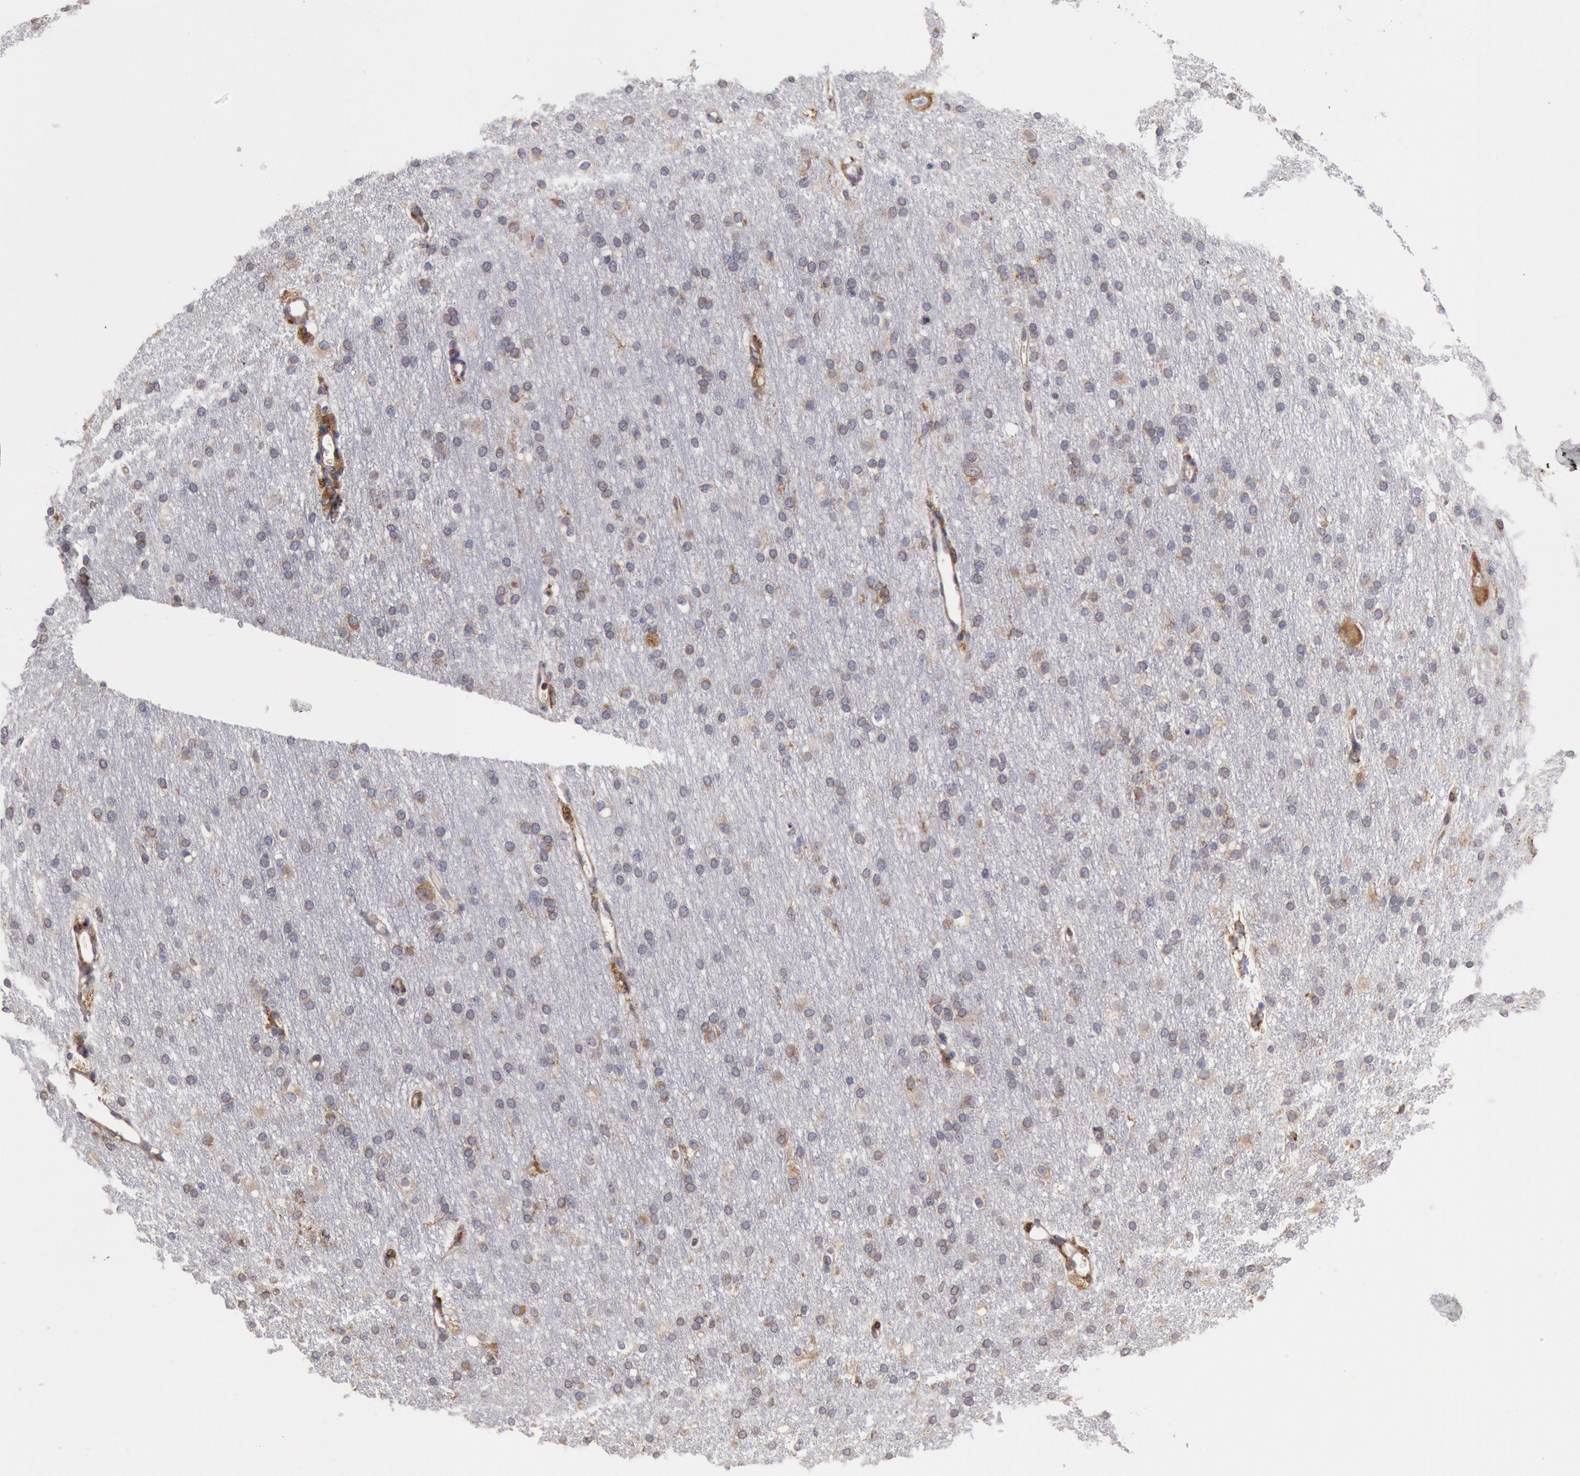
{"staining": {"intensity": "moderate", "quantity": ">75%", "location": "cytoplasmic/membranous"}, "tissue": "cerebral cortex", "cell_type": "Endothelial cells", "image_type": "normal", "snomed": [{"axis": "morphology", "description": "Normal tissue, NOS"}, {"axis": "morphology", "description": "Inflammation, NOS"}, {"axis": "topography", "description": "Cerebral cortex"}], "caption": "Immunohistochemical staining of benign cerebral cortex displays medium levels of moderate cytoplasmic/membranous positivity in approximately >75% of endothelial cells. (Stains: DAB (3,3'-diaminobenzidine) in brown, nuclei in blue, Microscopy: brightfield microscopy at high magnification).", "gene": "ERP44", "patient": {"sex": "male", "age": 6}}